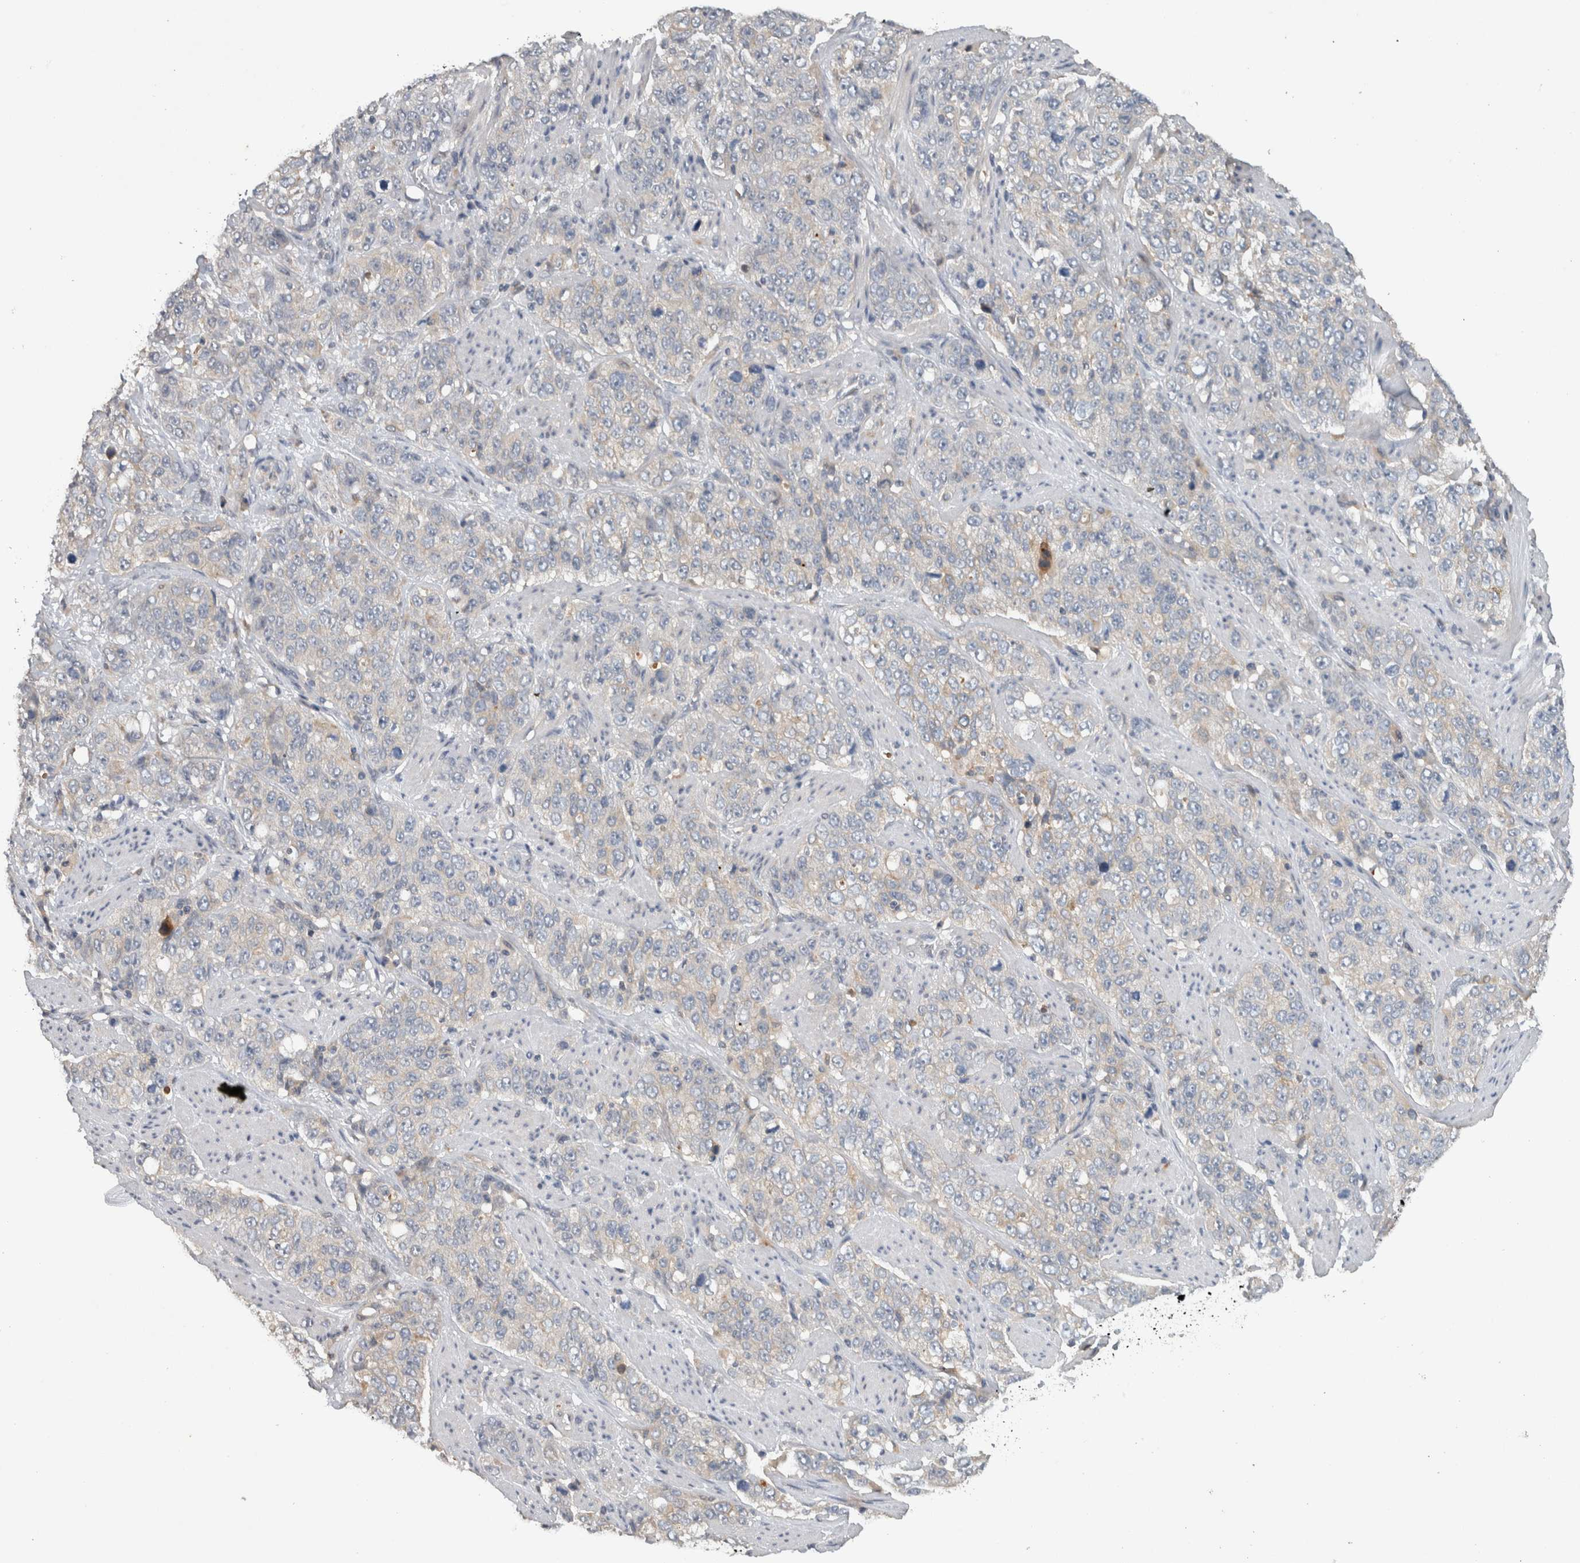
{"staining": {"intensity": "negative", "quantity": "none", "location": "none"}, "tissue": "stomach cancer", "cell_type": "Tumor cells", "image_type": "cancer", "snomed": [{"axis": "morphology", "description": "Adenocarcinoma, NOS"}, {"axis": "topography", "description": "Stomach"}], "caption": "High magnification brightfield microscopy of adenocarcinoma (stomach) stained with DAB (3,3'-diaminobenzidine) (brown) and counterstained with hematoxylin (blue): tumor cells show no significant expression.", "gene": "HEXD", "patient": {"sex": "male", "age": 48}}